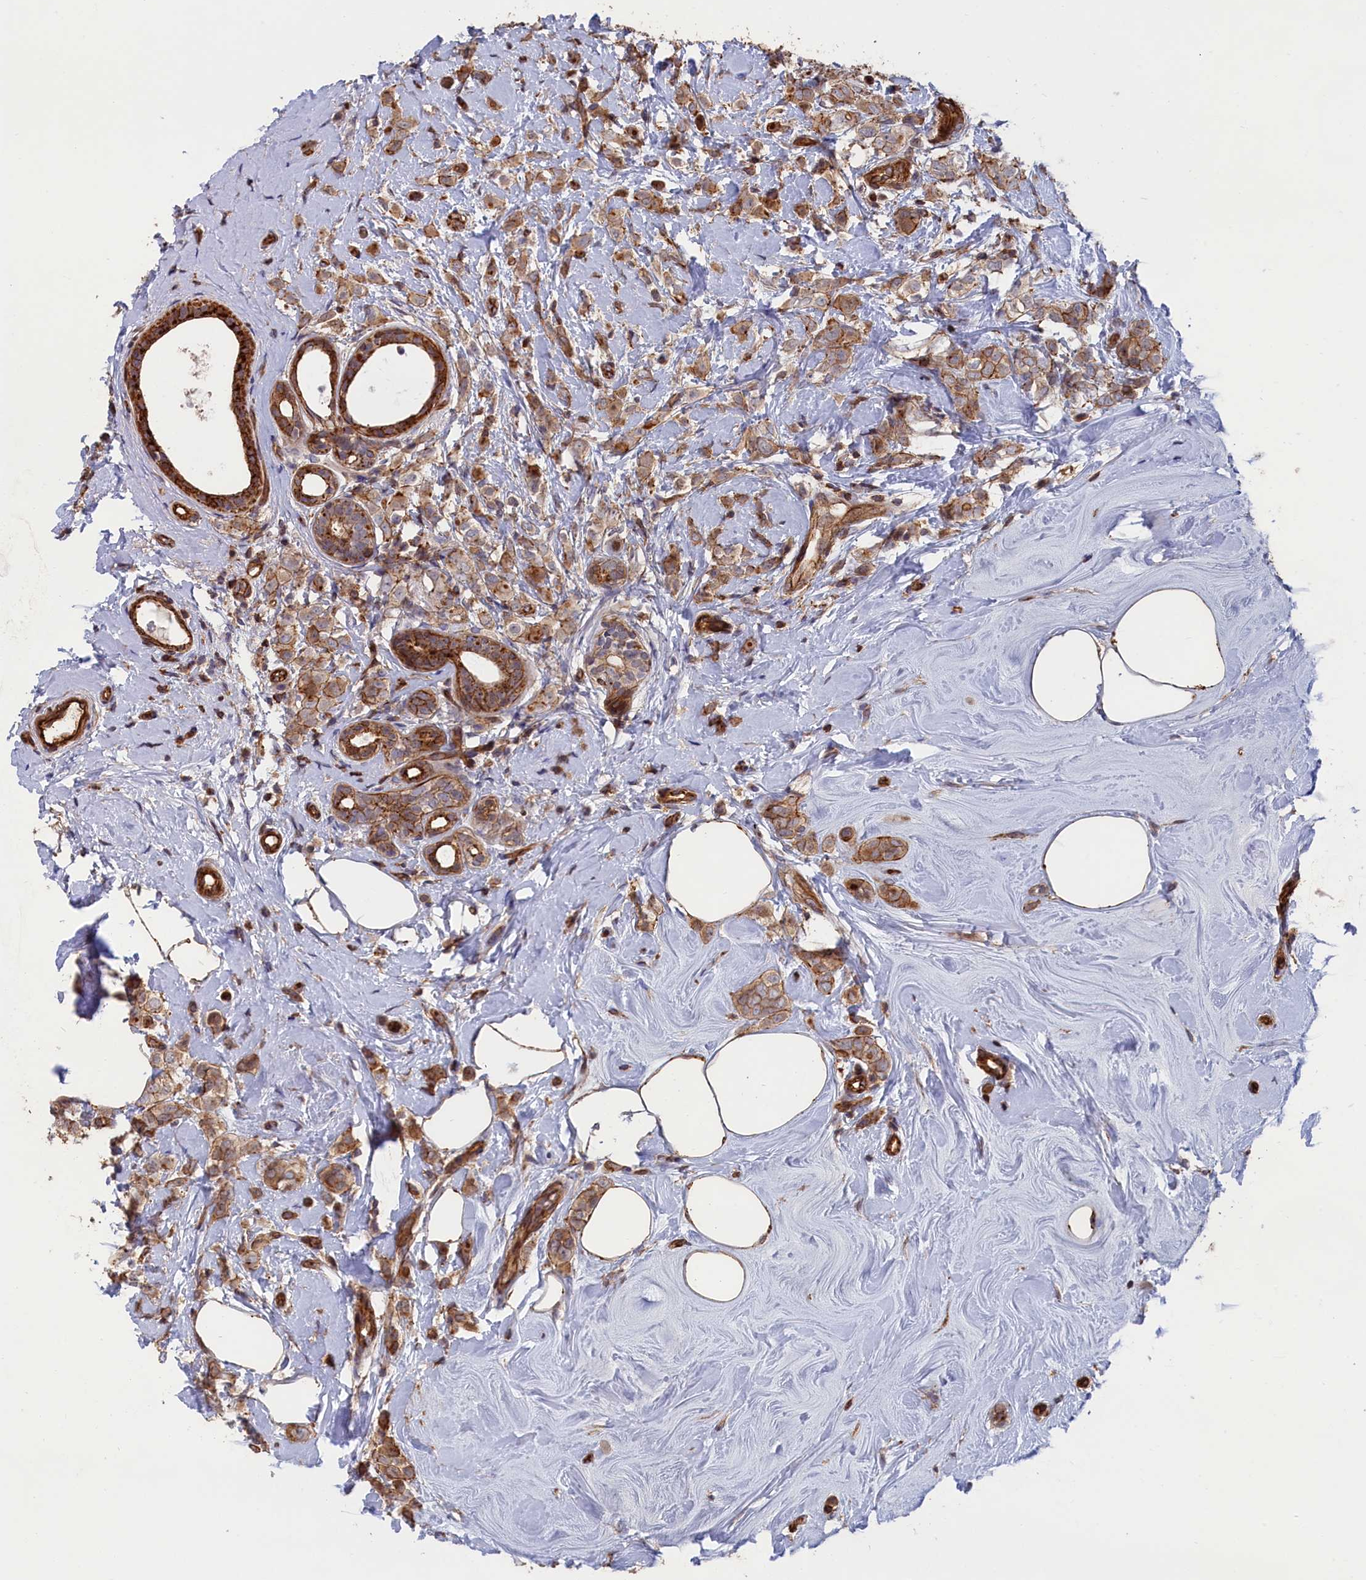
{"staining": {"intensity": "moderate", "quantity": ">75%", "location": "cytoplasmic/membranous"}, "tissue": "breast cancer", "cell_type": "Tumor cells", "image_type": "cancer", "snomed": [{"axis": "morphology", "description": "Lobular carcinoma"}, {"axis": "topography", "description": "Breast"}], "caption": "High-magnification brightfield microscopy of breast cancer (lobular carcinoma) stained with DAB (3,3'-diaminobenzidine) (brown) and counterstained with hematoxylin (blue). tumor cells exhibit moderate cytoplasmic/membranous expression is present in about>75% of cells. (Brightfield microscopy of DAB IHC at high magnification).", "gene": "ANKRD27", "patient": {"sex": "female", "age": 47}}